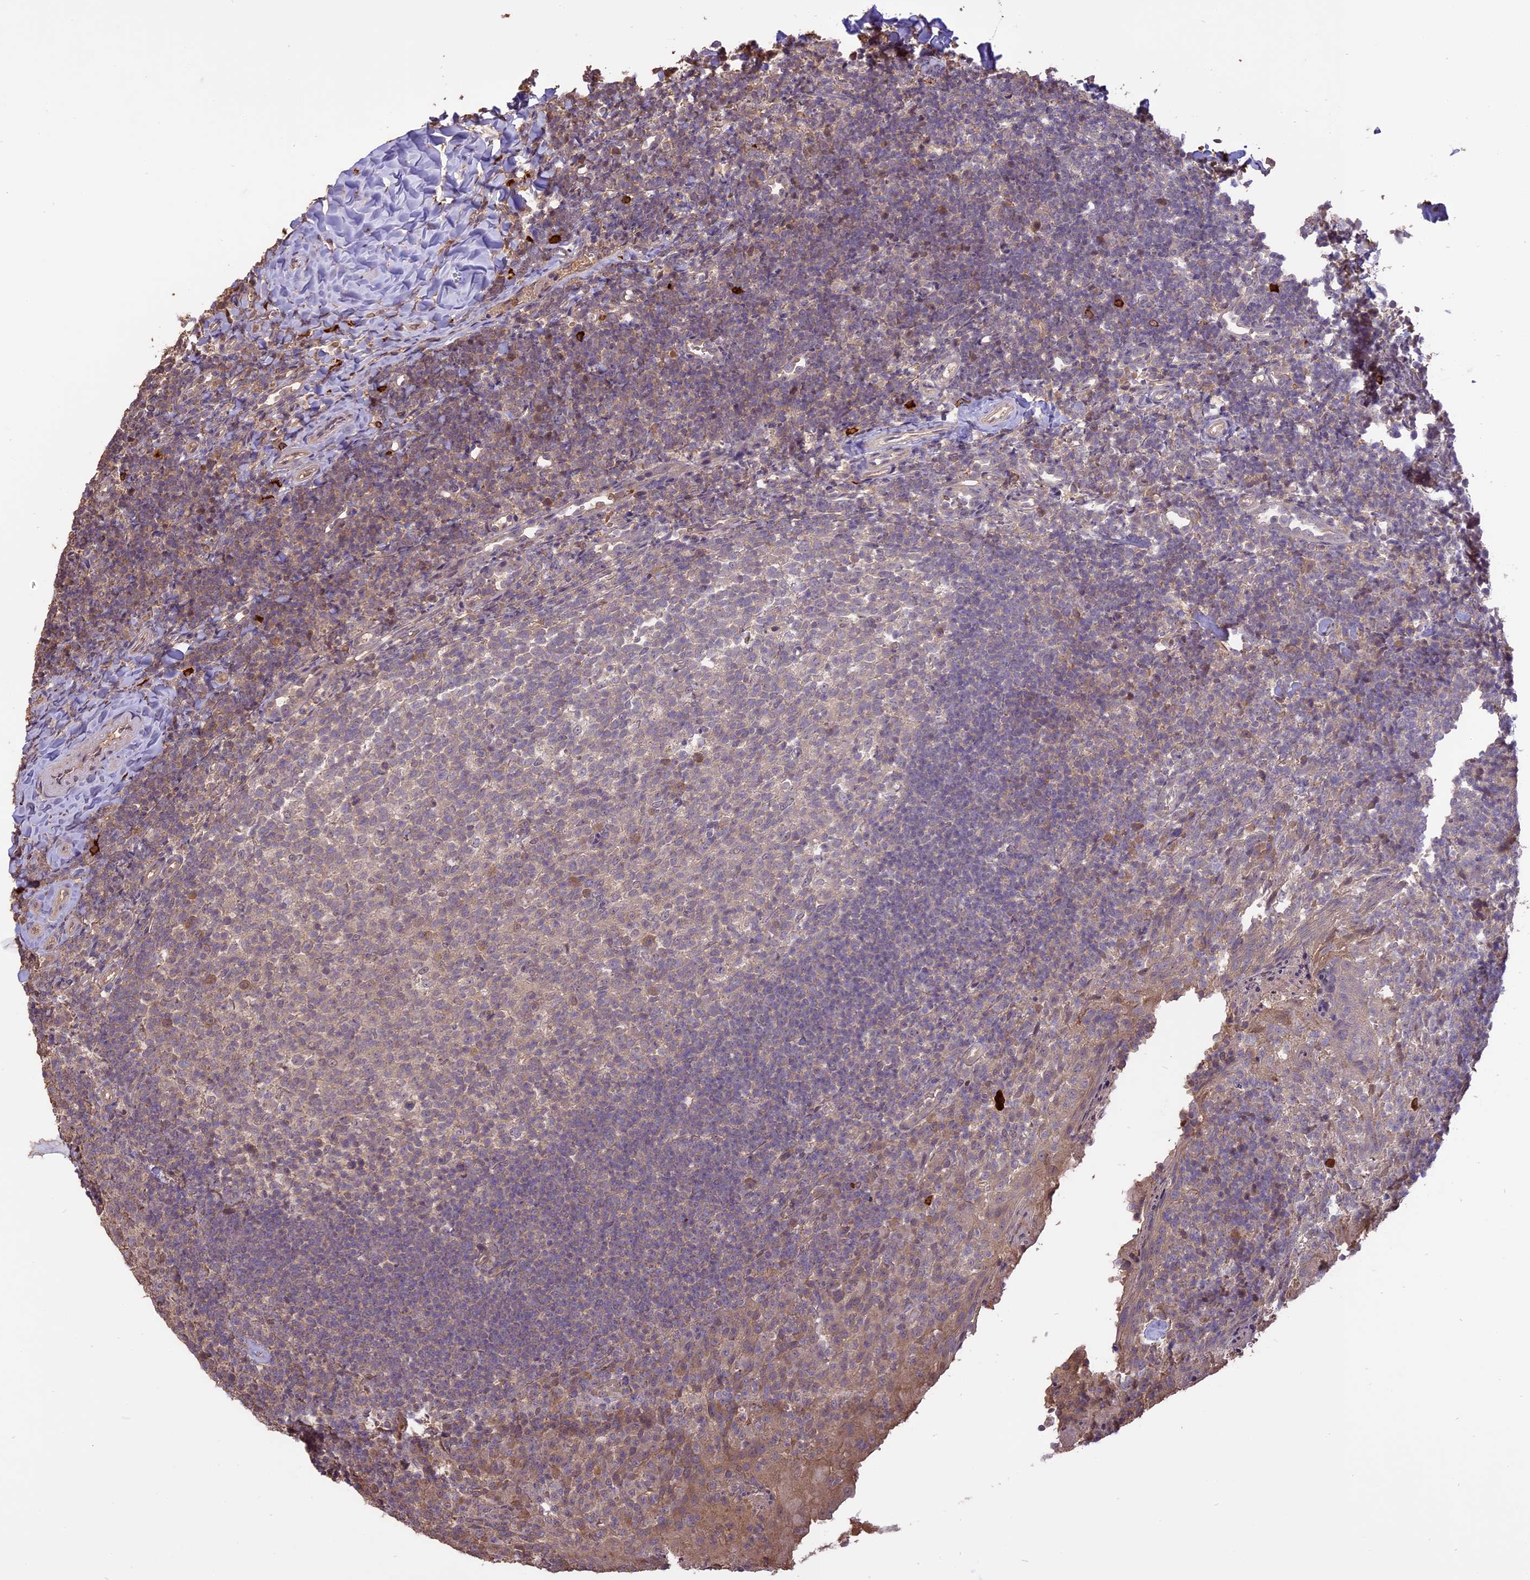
{"staining": {"intensity": "moderate", "quantity": "<25%", "location": "cytoplasmic/membranous"}, "tissue": "tonsil", "cell_type": "Germinal center cells", "image_type": "normal", "snomed": [{"axis": "morphology", "description": "Normal tissue, NOS"}, {"axis": "topography", "description": "Tonsil"}], "caption": "This is a histology image of immunohistochemistry staining of unremarkable tonsil, which shows moderate expression in the cytoplasmic/membranous of germinal center cells.", "gene": "TIGD7", "patient": {"sex": "female", "age": 10}}